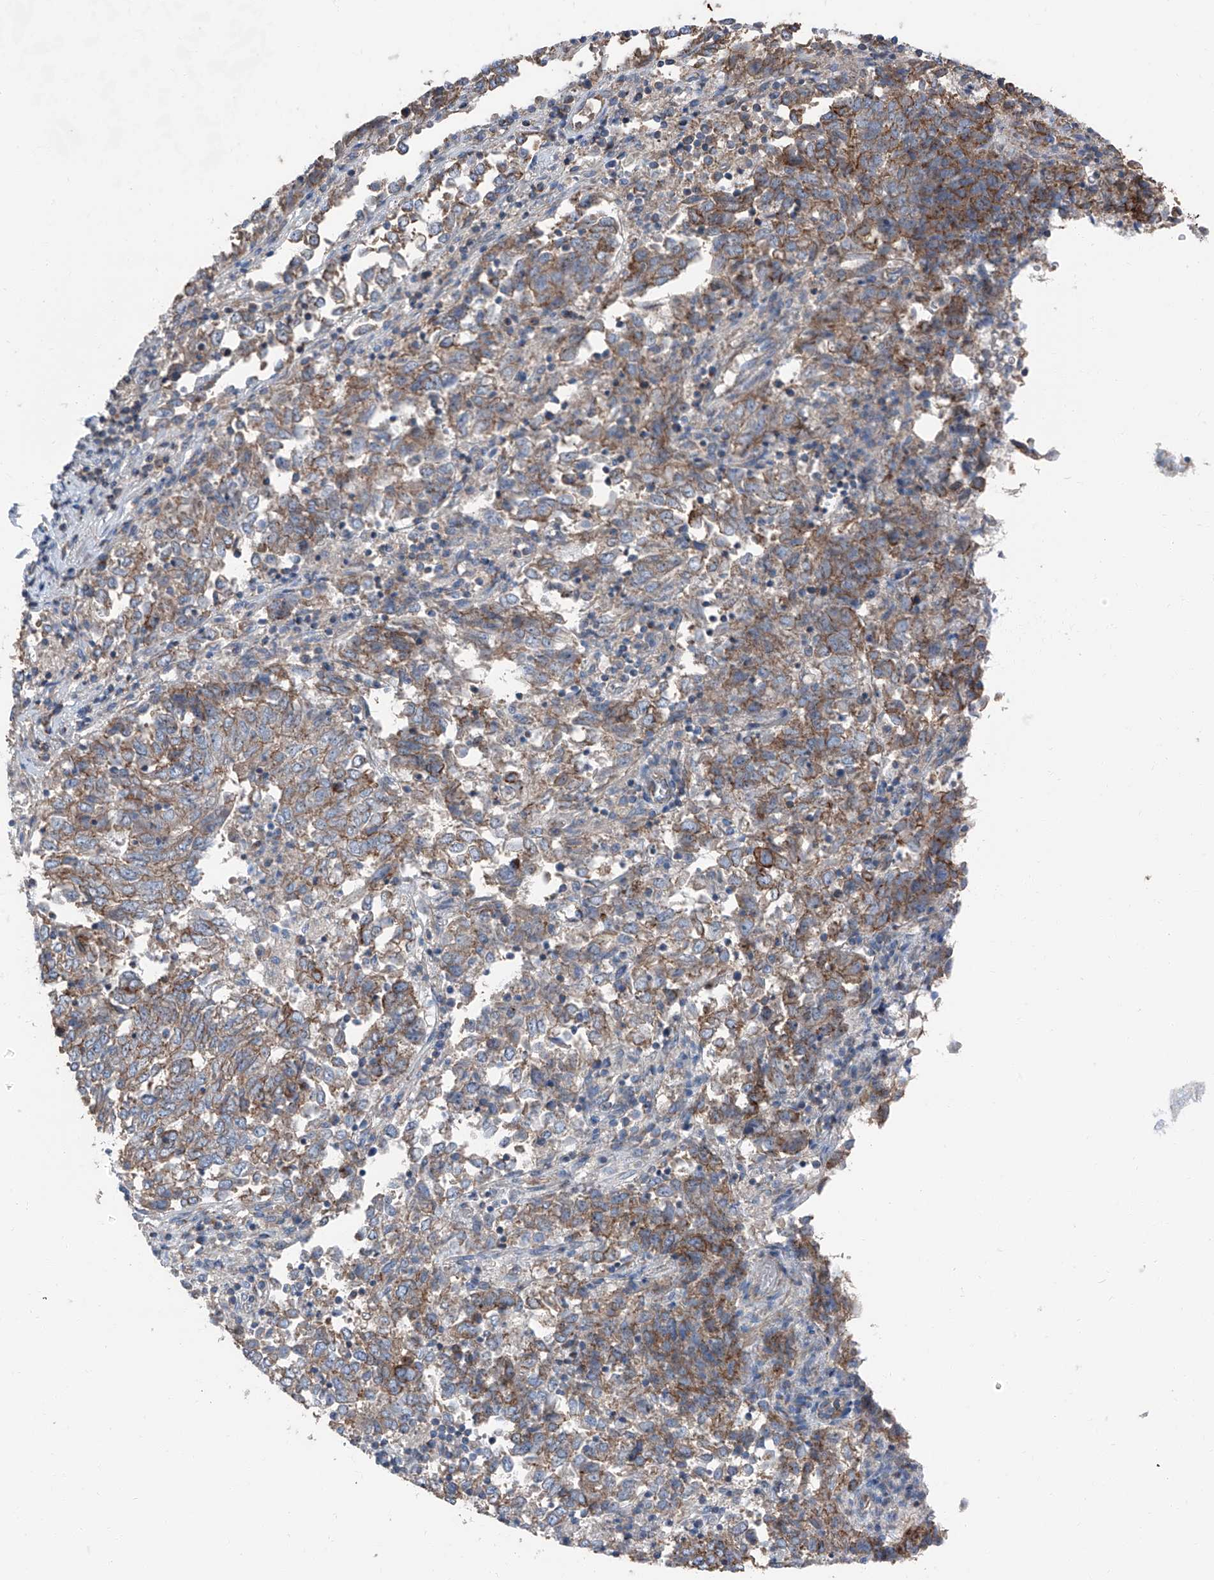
{"staining": {"intensity": "moderate", "quantity": ">75%", "location": "cytoplasmic/membranous"}, "tissue": "endometrial cancer", "cell_type": "Tumor cells", "image_type": "cancer", "snomed": [{"axis": "morphology", "description": "Adenocarcinoma, NOS"}, {"axis": "topography", "description": "Endometrium"}], "caption": "Immunohistochemical staining of human adenocarcinoma (endometrial) shows moderate cytoplasmic/membranous protein staining in approximately >75% of tumor cells. (IHC, brightfield microscopy, high magnification).", "gene": "GPR142", "patient": {"sex": "female", "age": 80}}